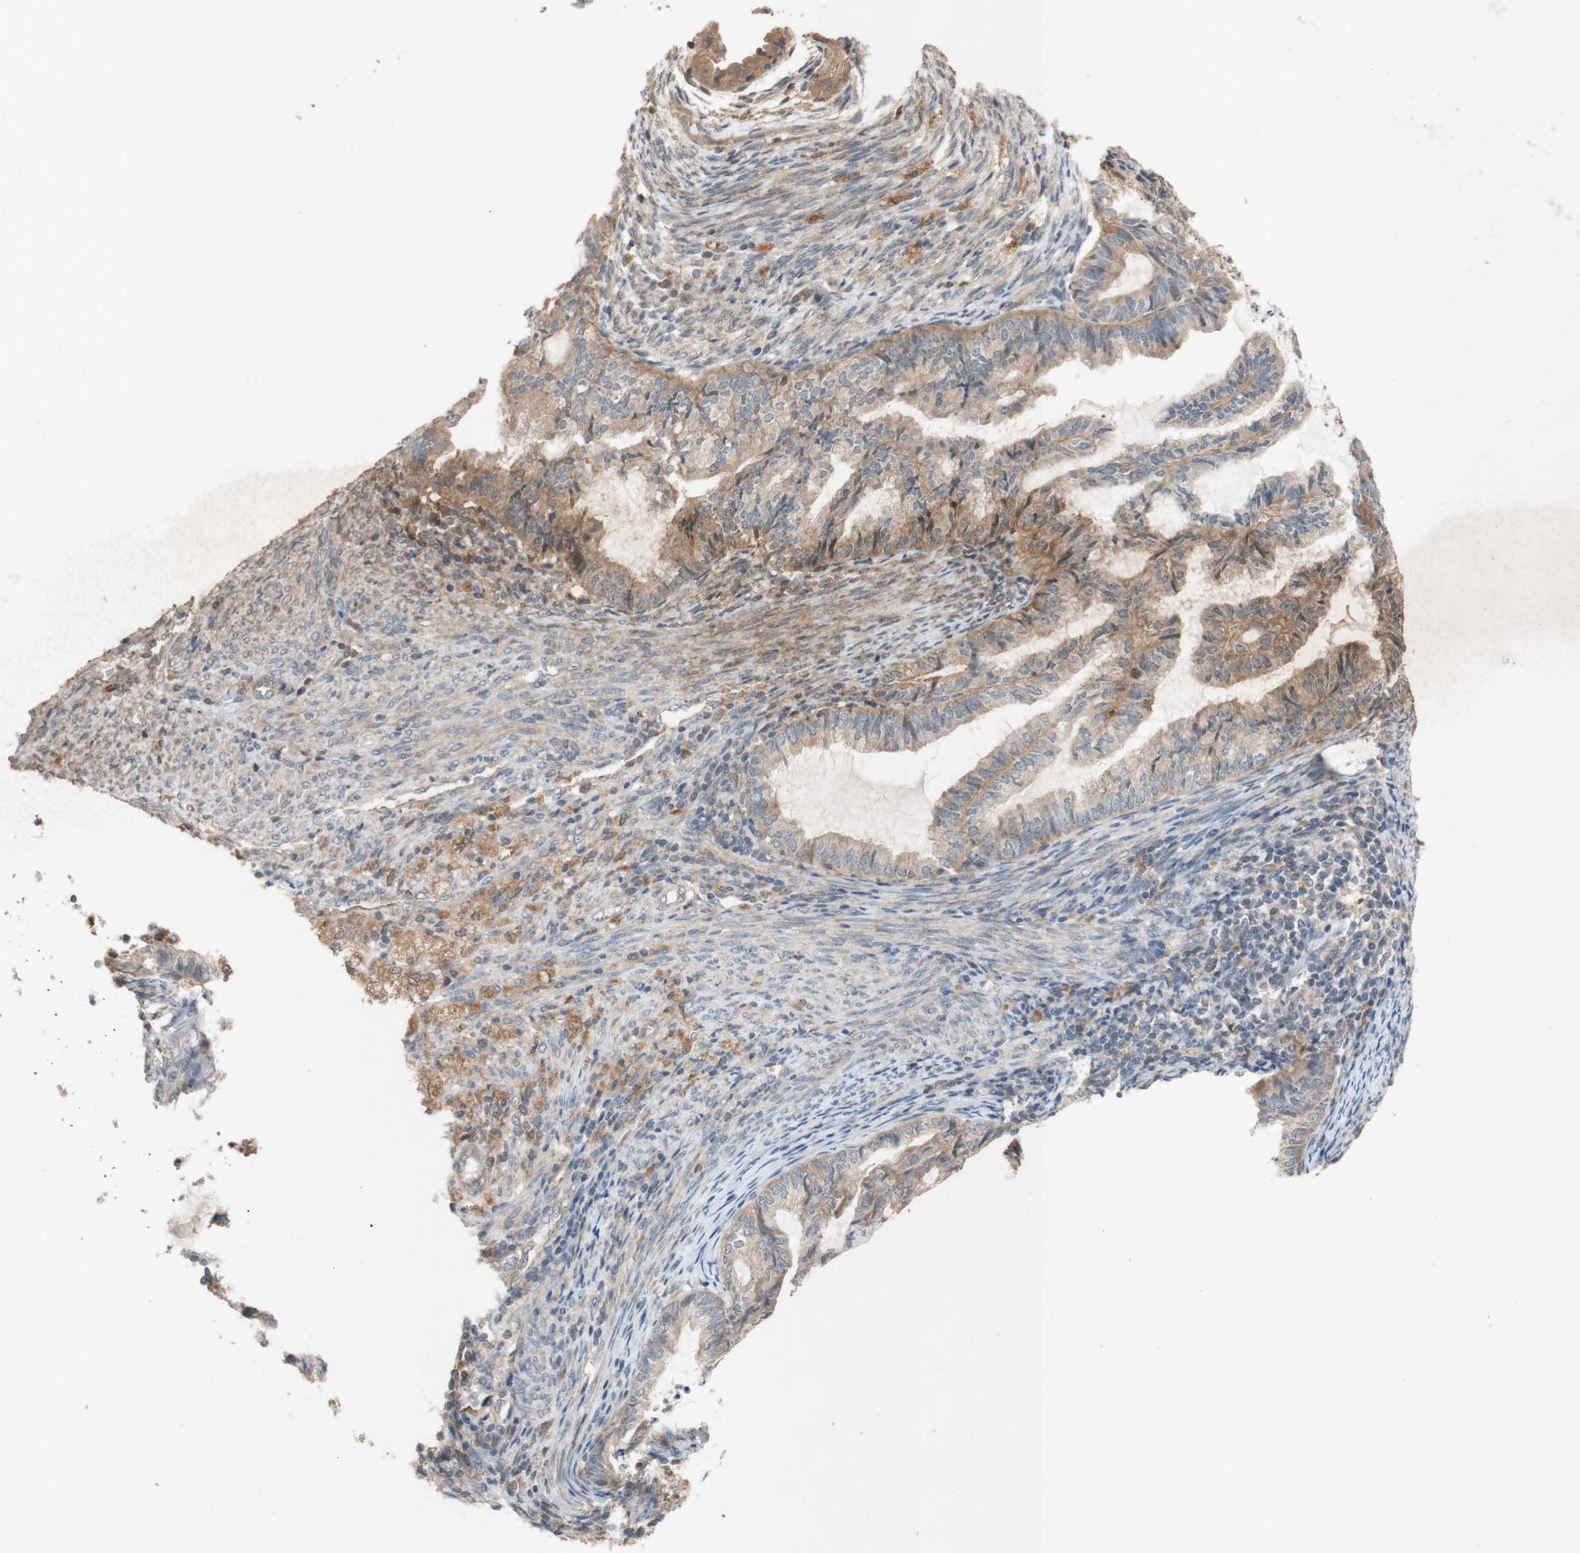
{"staining": {"intensity": "moderate", "quantity": ">75%", "location": "cytoplasmic/membranous"}, "tissue": "cervical cancer", "cell_type": "Tumor cells", "image_type": "cancer", "snomed": [{"axis": "morphology", "description": "Normal tissue, NOS"}, {"axis": "morphology", "description": "Adenocarcinoma, NOS"}, {"axis": "topography", "description": "Cervix"}, {"axis": "topography", "description": "Endometrium"}], "caption": "Cervical cancer stained with DAB (3,3'-diaminobenzidine) immunohistochemistry shows medium levels of moderate cytoplasmic/membranous positivity in approximately >75% of tumor cells.", "gene": "ATP6V1F", "patient": {"sex": "female", "age": 86}}